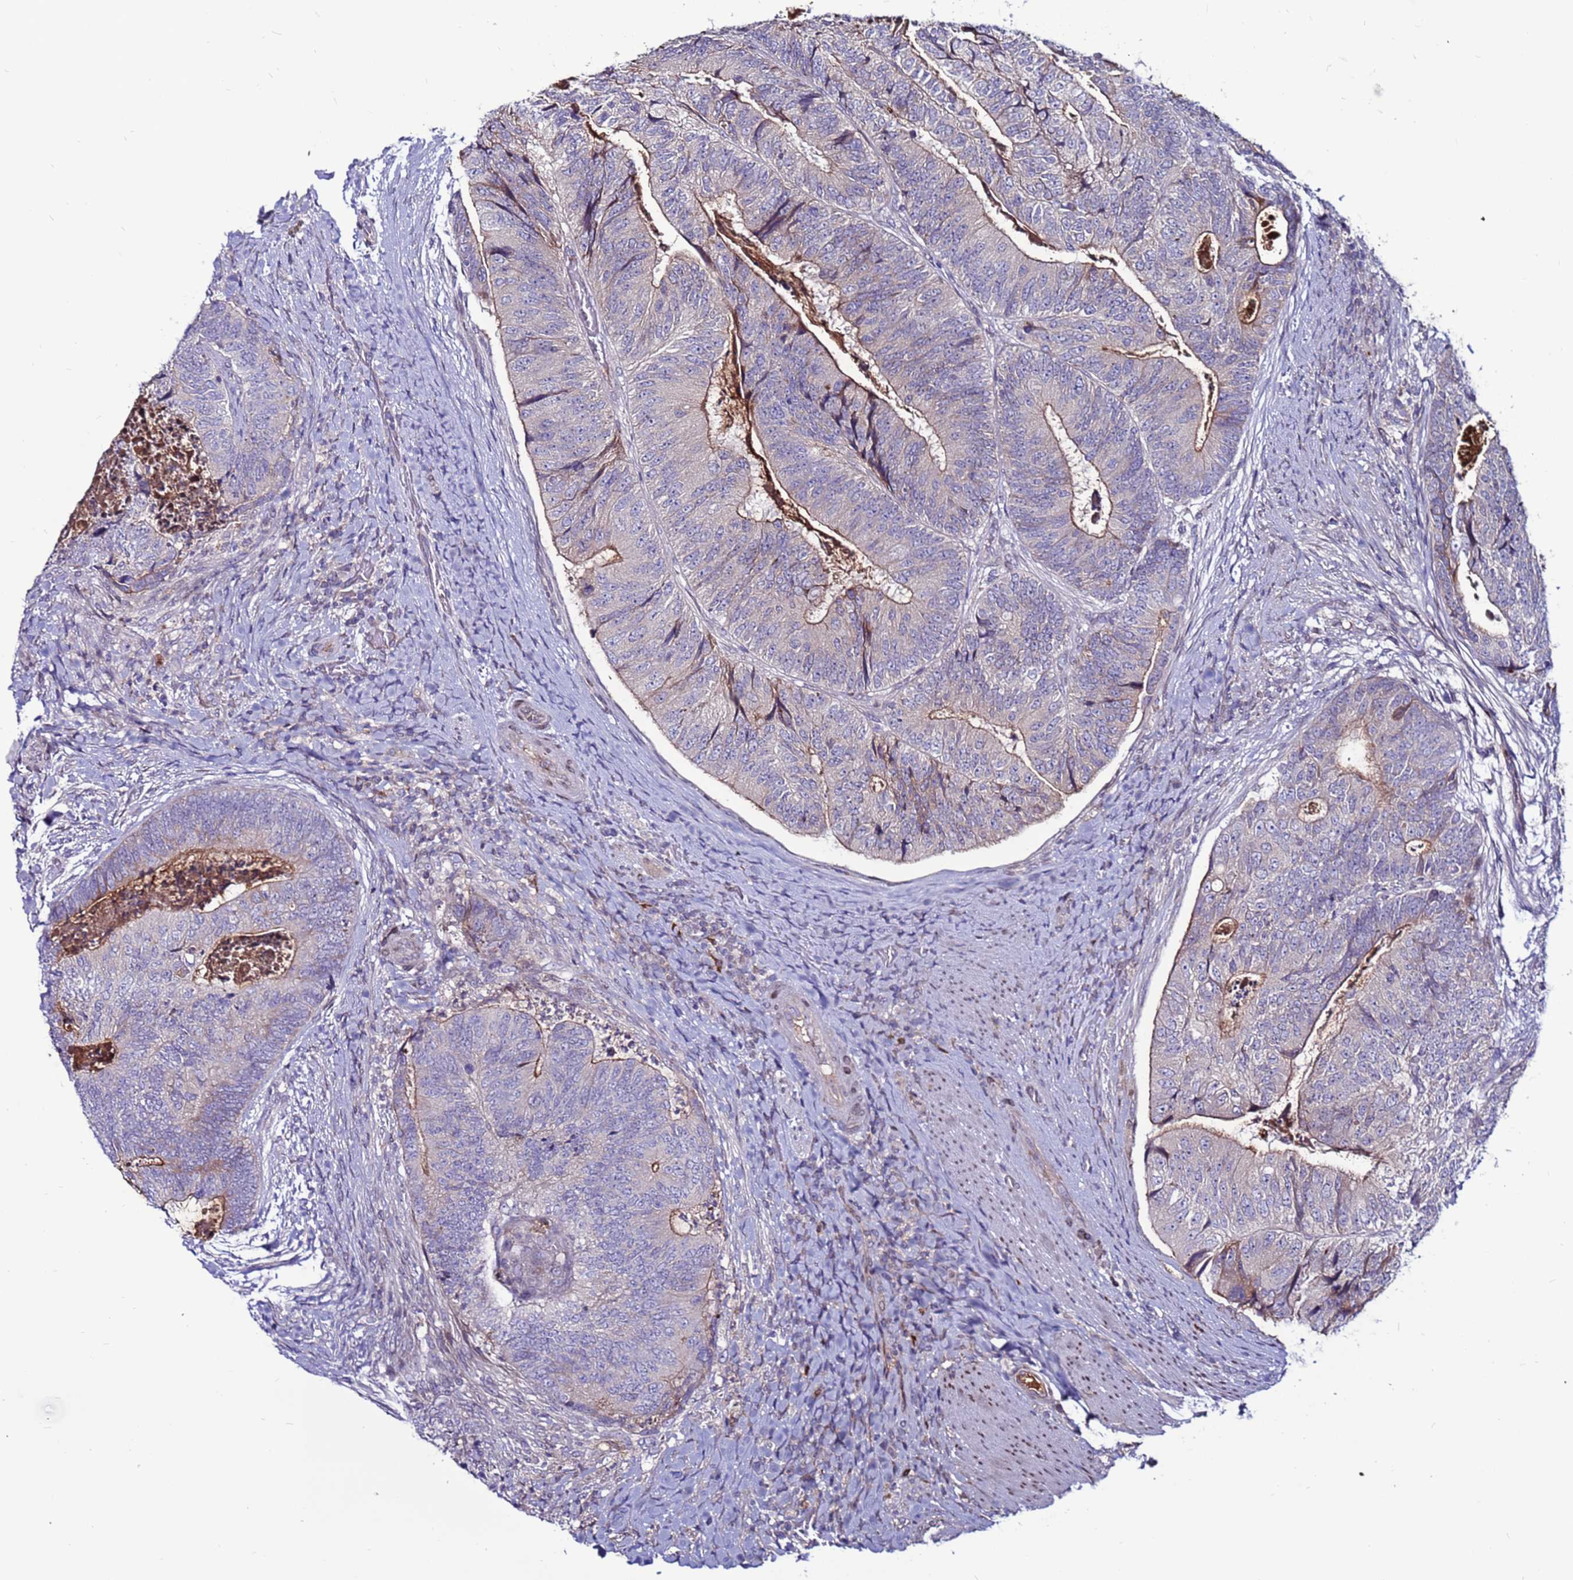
{"staining": {"intensity": "negative", "quantity": "none", "location": "none"}, "tissue": "colorectal cancer", "cell_type": "Tumor cells", "image_type": "cancer", "snomed": [{"axis": "morphology", "description": "Adenocarcinoma, NOS"}, {"axis": "topography", "description": "Colon"}], "caption": "The histopathology image demonstrates no significant positivity in tumor cells of colorectal cancer.", "gene": "CCDC71", "patient": {"sex": "female", "age": 67}}